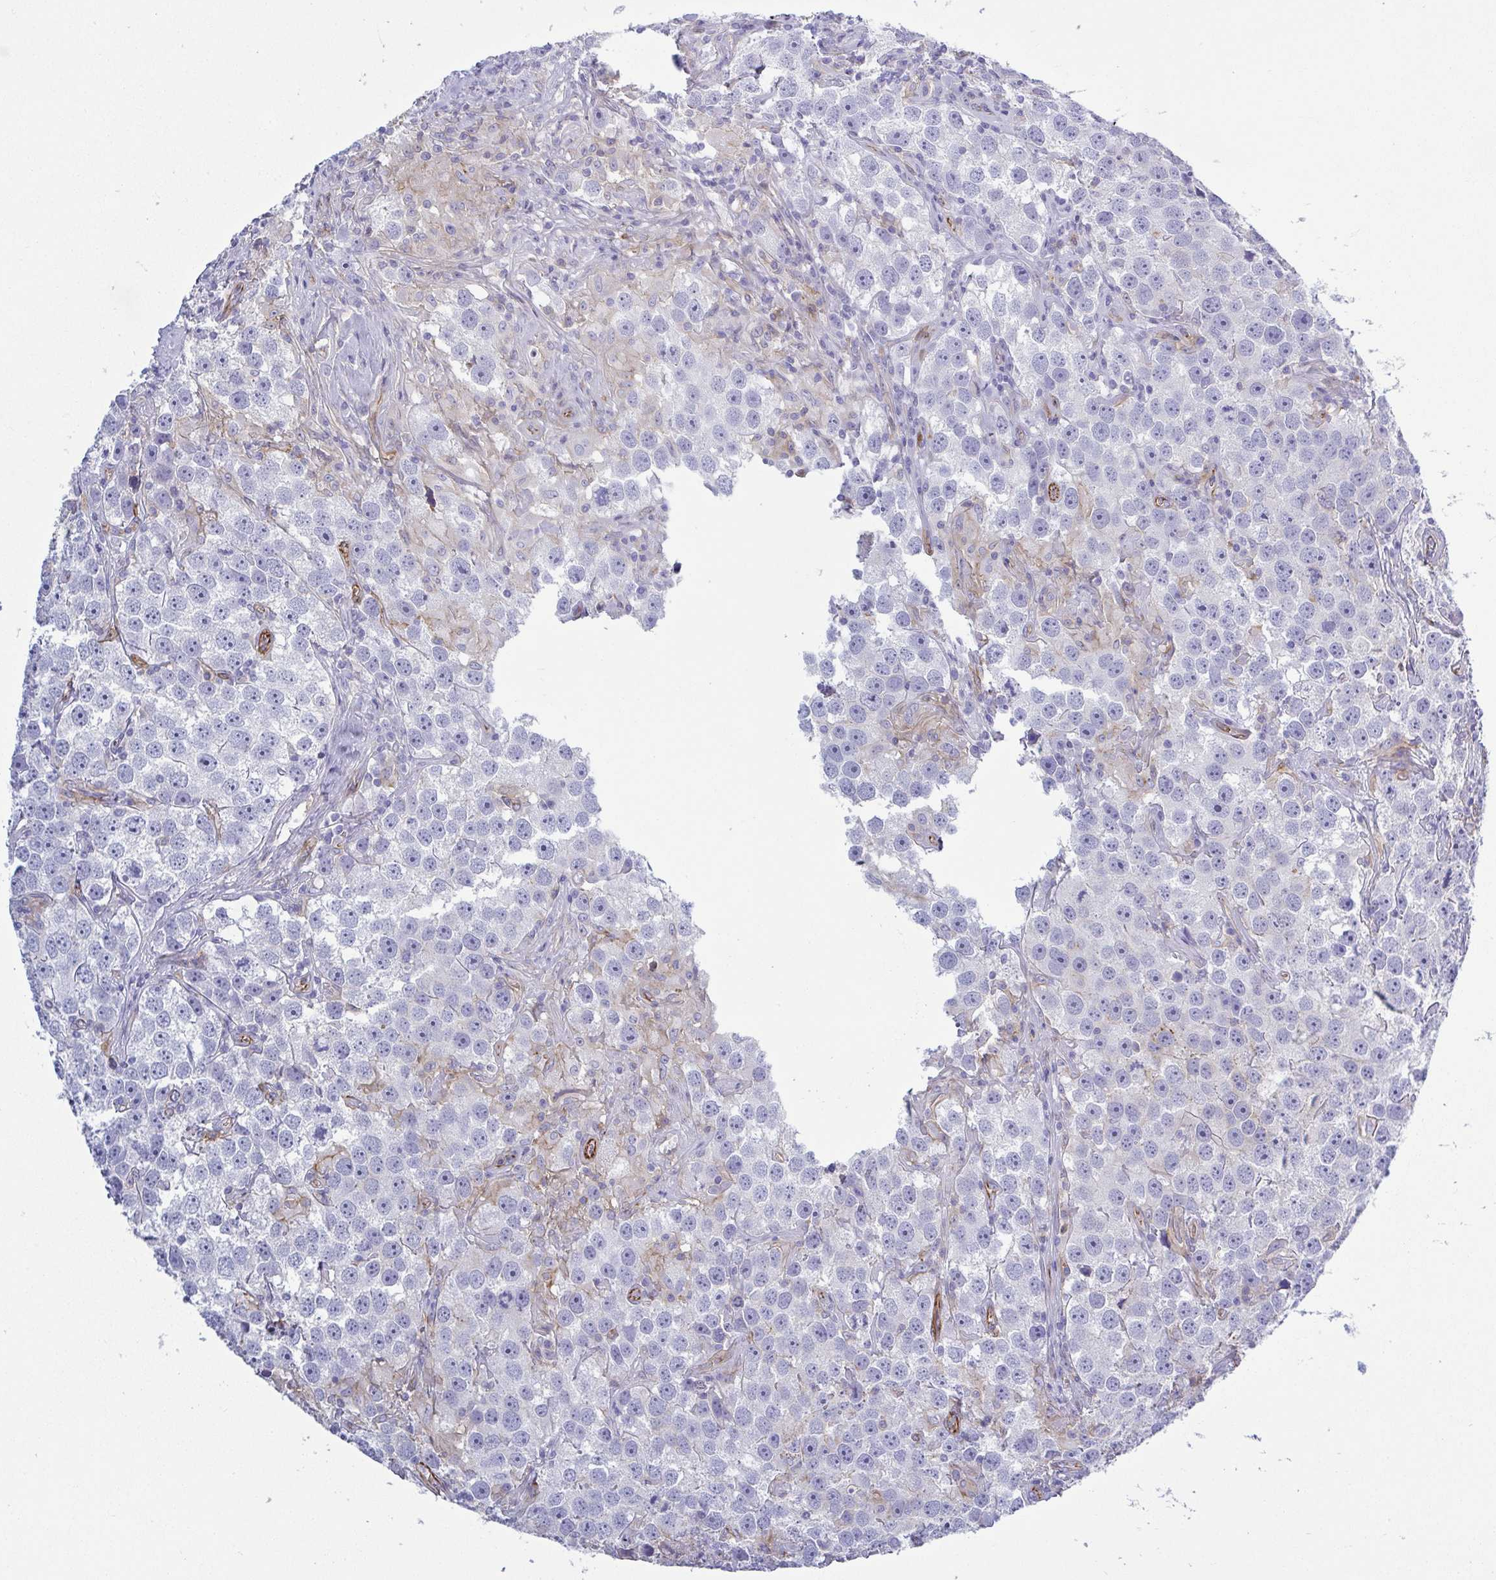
{"staining": {"intensity": "negative", "quantity": "none", "location": "none"}, "tissue": "testis cancer", "cell_type": "Tumor cells", "image_type": "cancer", "snomed": [{"axis": "morphology", "description": "Seminoma, NOS"}, {"axis": "topography", "description": "Testis"}], "caption": "The immunohistochemistry photomicrograph has no significant staining in tumor cells of seminoma (testis) tissue.", "gene": "LIMA1", "patient": {"sex": "male", "age": 49}}